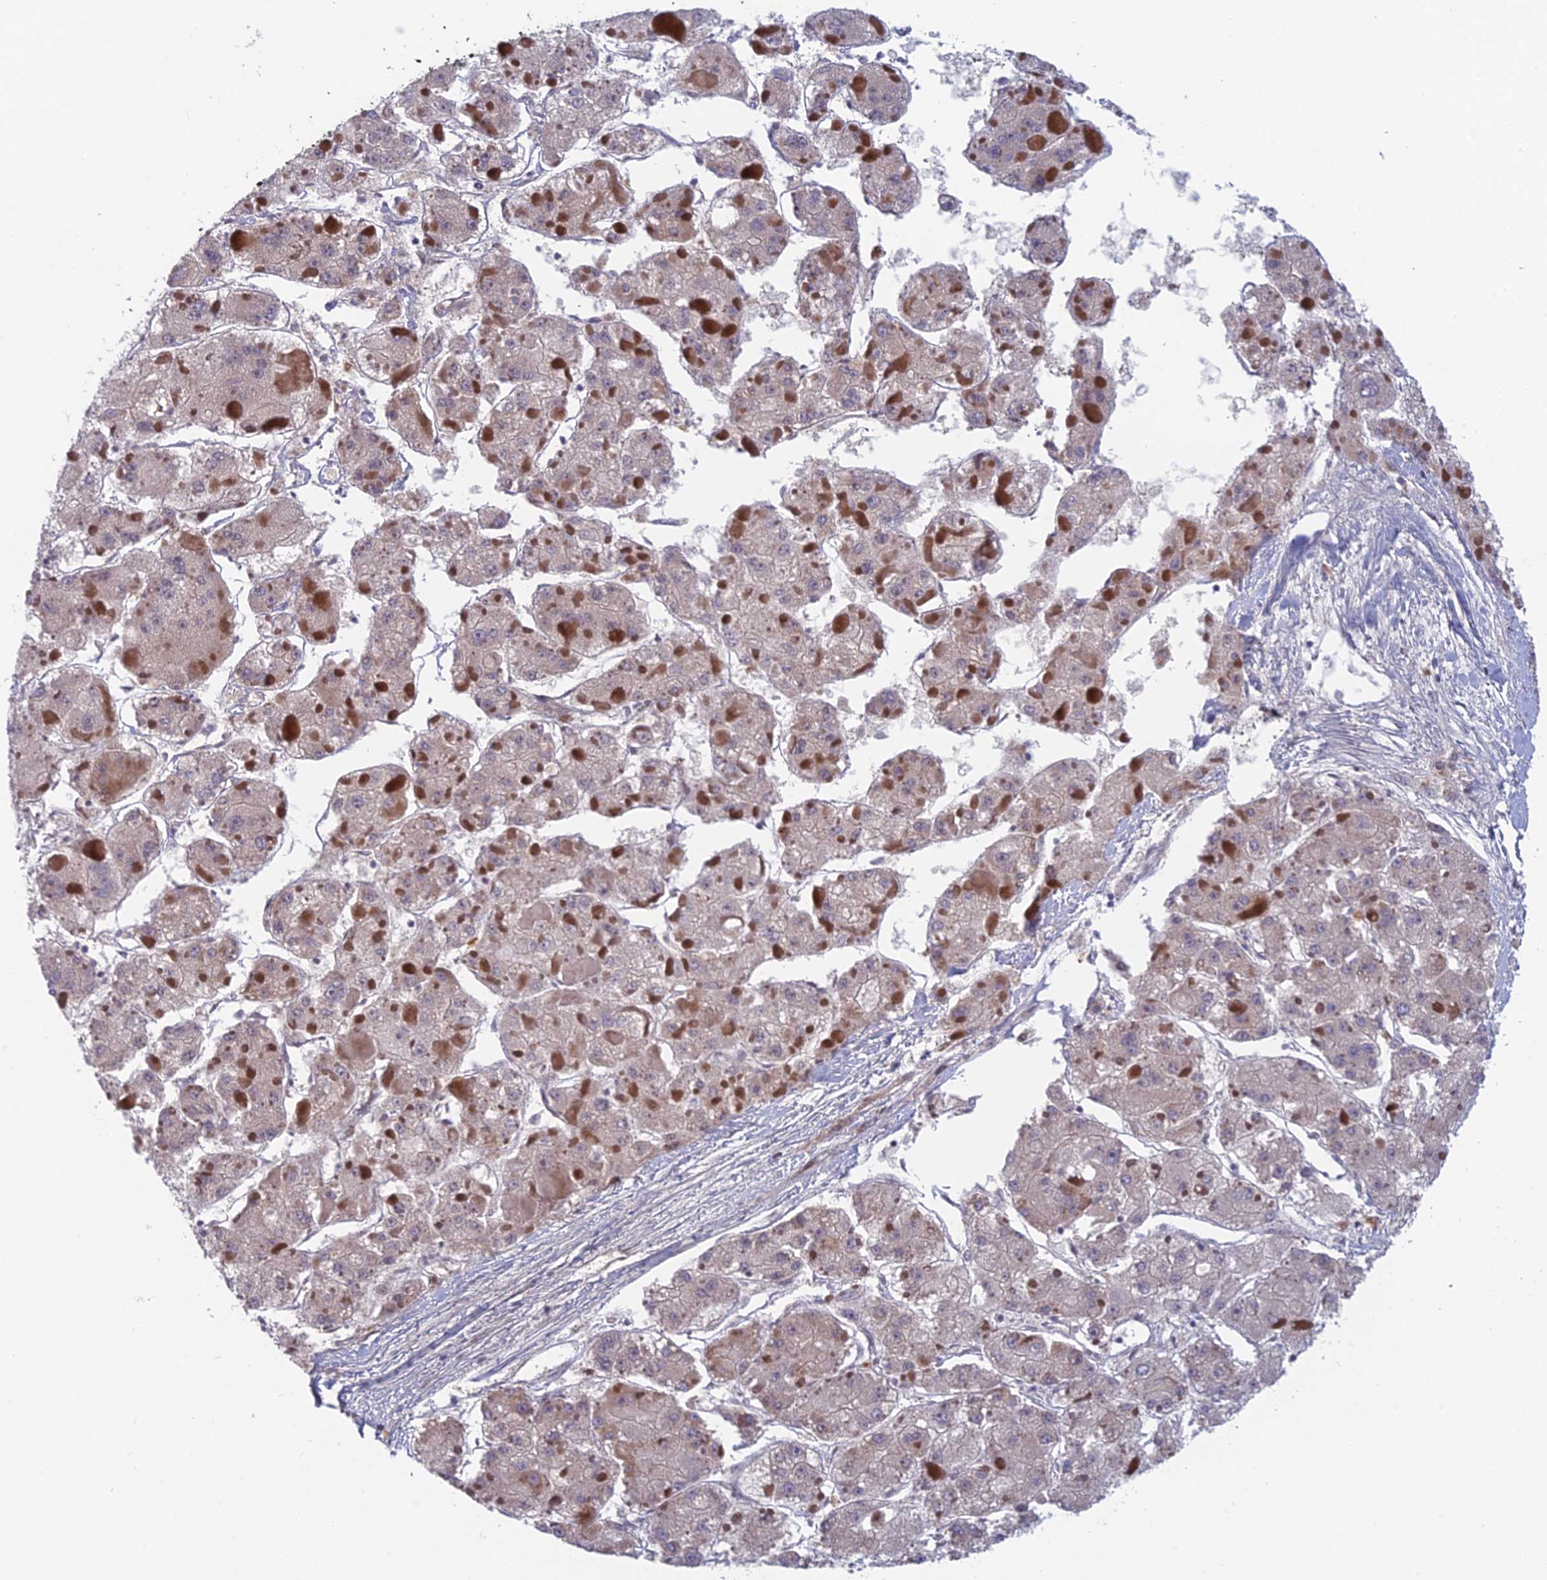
{"staining": {"intensity": "negative", "quantity": "none", "location": "none"}, "tissue": "liver cancer", "cell_type": "Tumor cells", "image_type": "cancer", "snomed": [{"axis": "morphology", "description": "Carcinoma, Hepatocellular, NOS"}, {"axis": "topography", "description": "Liver"}], "caption": "The immunohistochemistry histopathology image has no significant staining in tumor cells of liver cancer (hepatocellular carcinoma) tissue. The staining was performed using DAB (3,3'-diaminobenzidine) to visualize the protein expression in brown, while the nuclei were stained in blue with hematoxylin (Magnification: 20x).", "gene": "PPP1R26", "patient": {"sex": "female", "age": 73}}